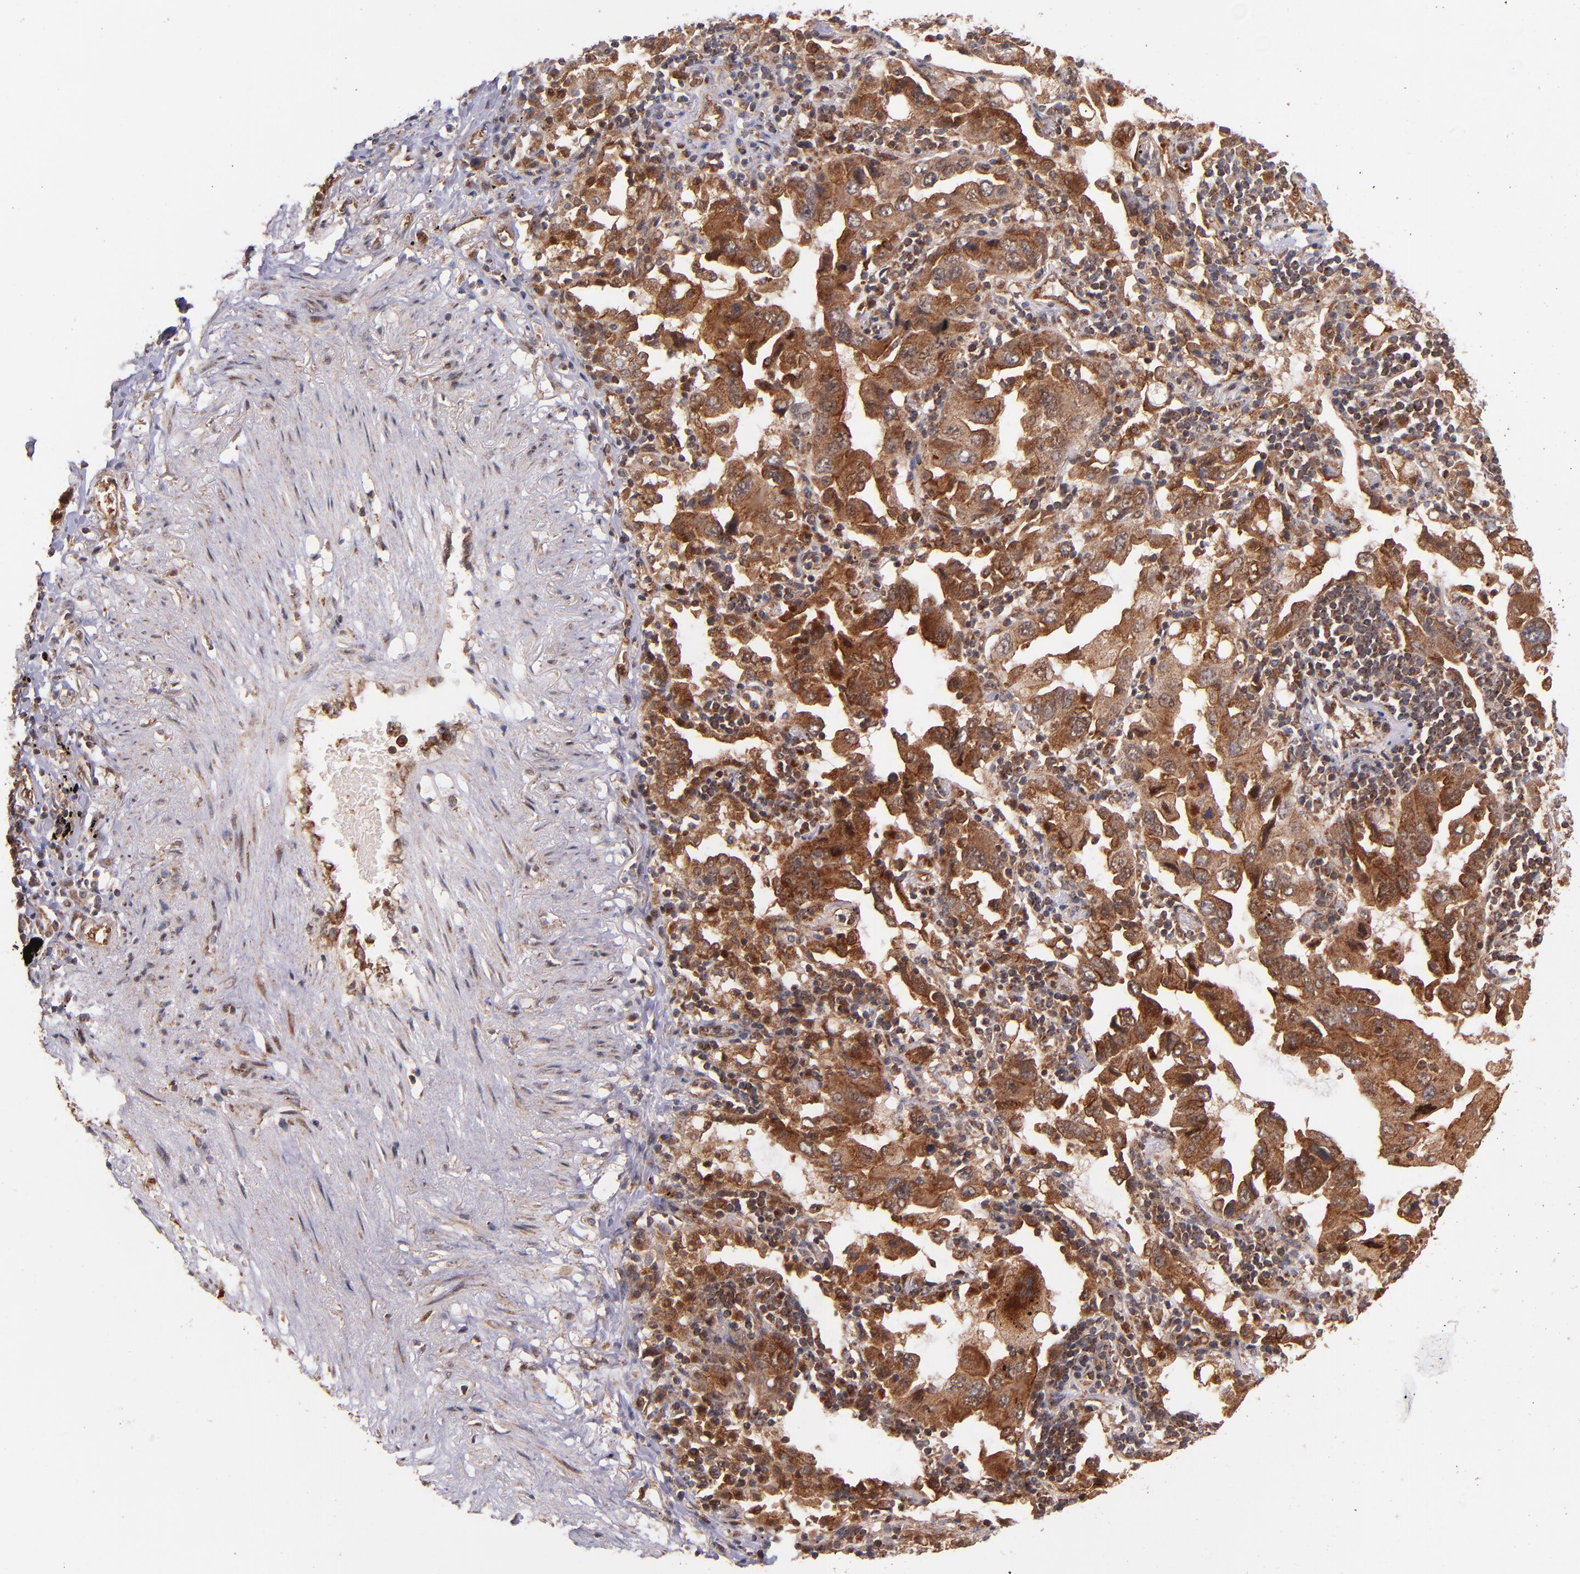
{"staining": {"intensity": "strong", "quantity": ">75%", "location": "cytoplasmic/membranous"}, "tissue": "lung cancer", "cell_type": "Tumor cells", "image_type": "cancer", "snomed": [{"axis": "morphology", "description": "Adenocarcinoma, NOS"}, {"axis": "topography", "description": "Lung"}], "caption": "Immunohistochemical staining of adenocarcinoma (lung) reveals strong cytoplasmic/membranous protein expression in about >75% of tumor cells.", "gene": "STX8", "patient": {"sex": "female", "age": 65}}